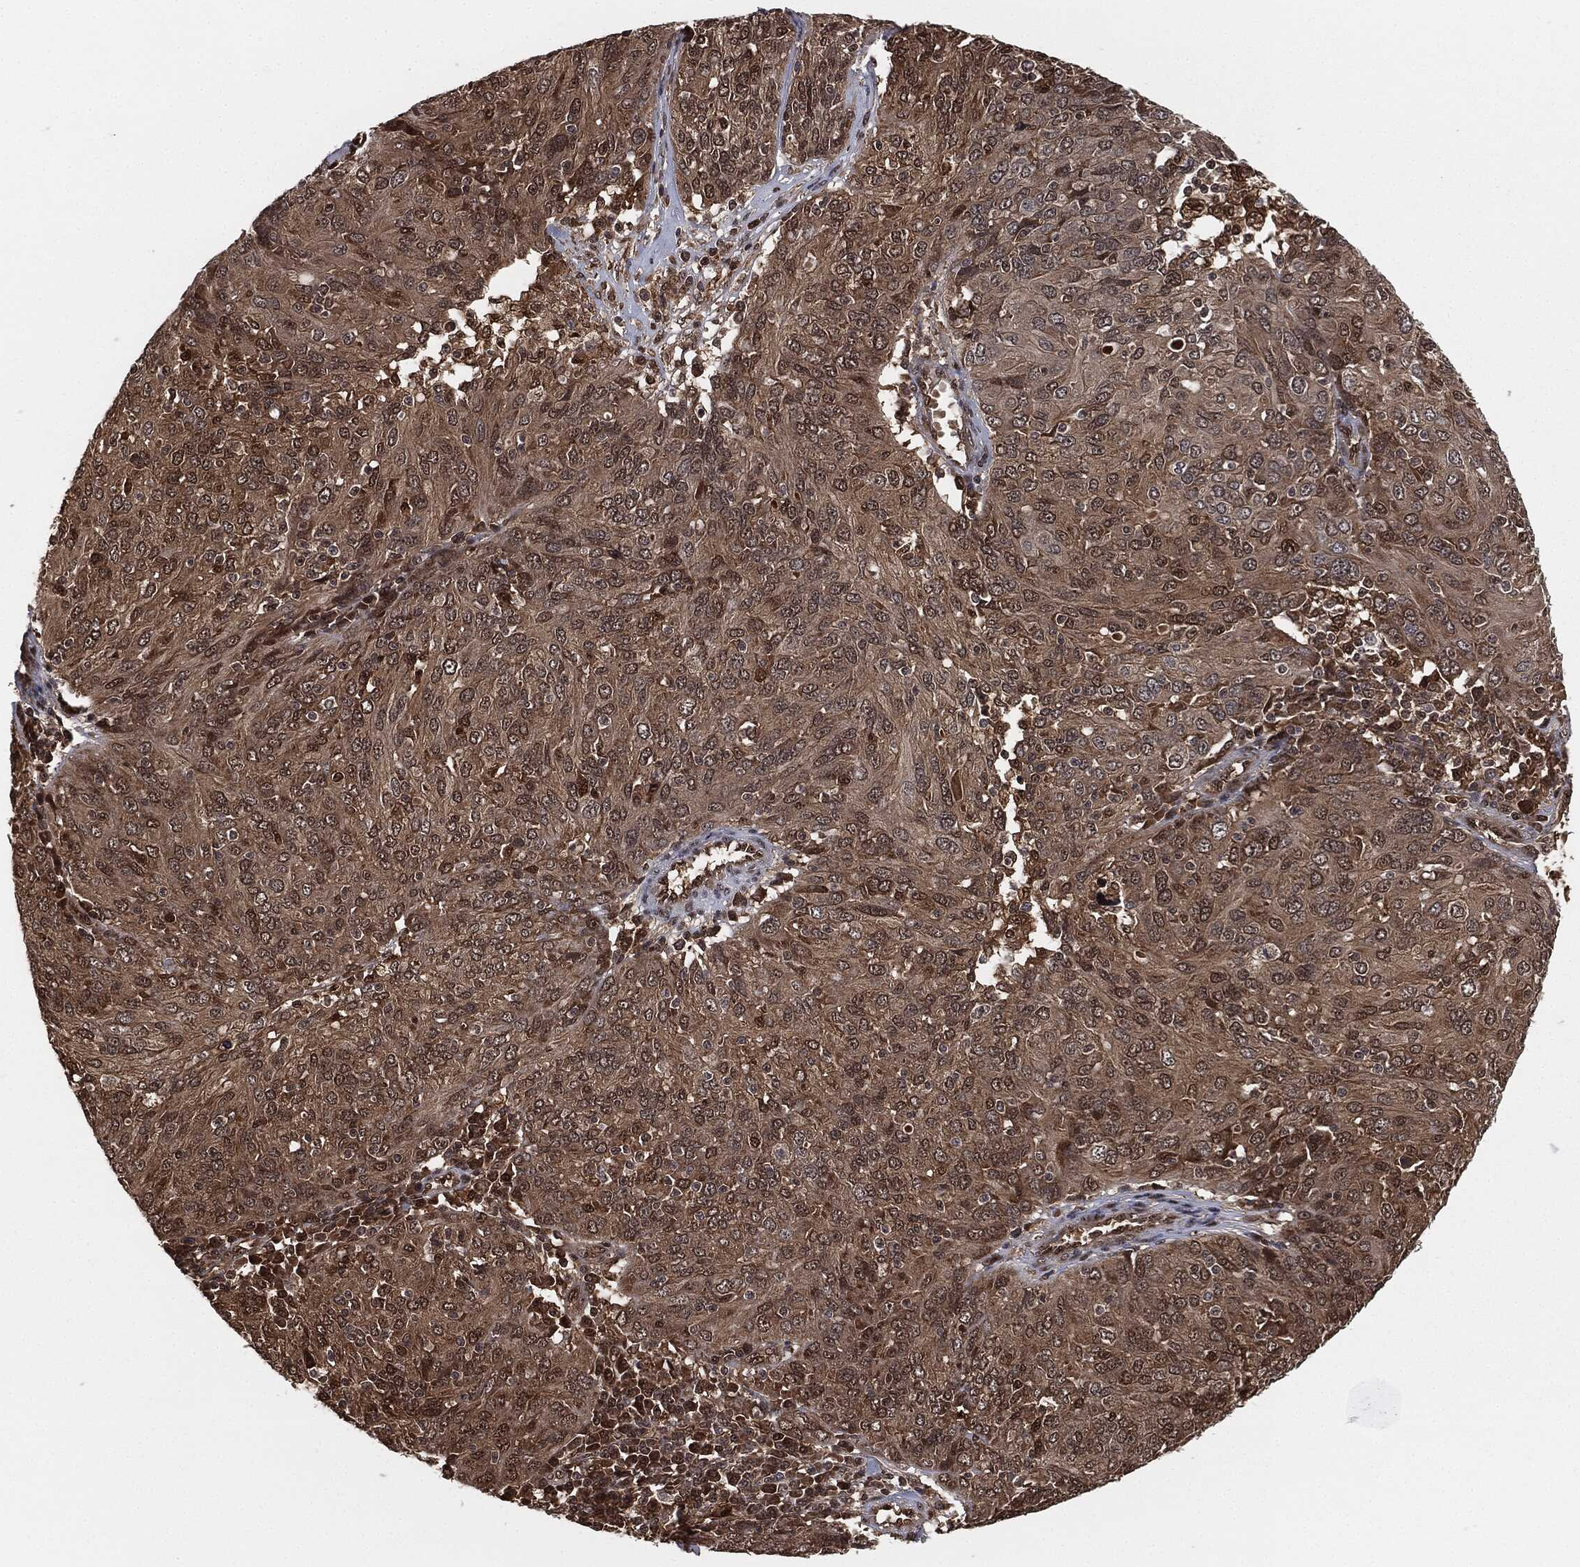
{"staining": {"intensity": "weak", "quantity": "25%-75%", "location": "cytoplasmic/membranous"}, "tissue": "ovarian cancer", "cell_type": "Tumor cells", "image_type": "cancer", "snomed": [{"axis": "morphology", "description": "Carcinoma, endometroid"}, {"axis": "topography", "description": "Ovary"}], "caption": "A brown stain highlights weak cytoplasmic/membranous expression of a protein in human ovarian cancer tumor cells.", "gene": "CAPRIN2", "patient": {"sex": "female", "age": 50}}